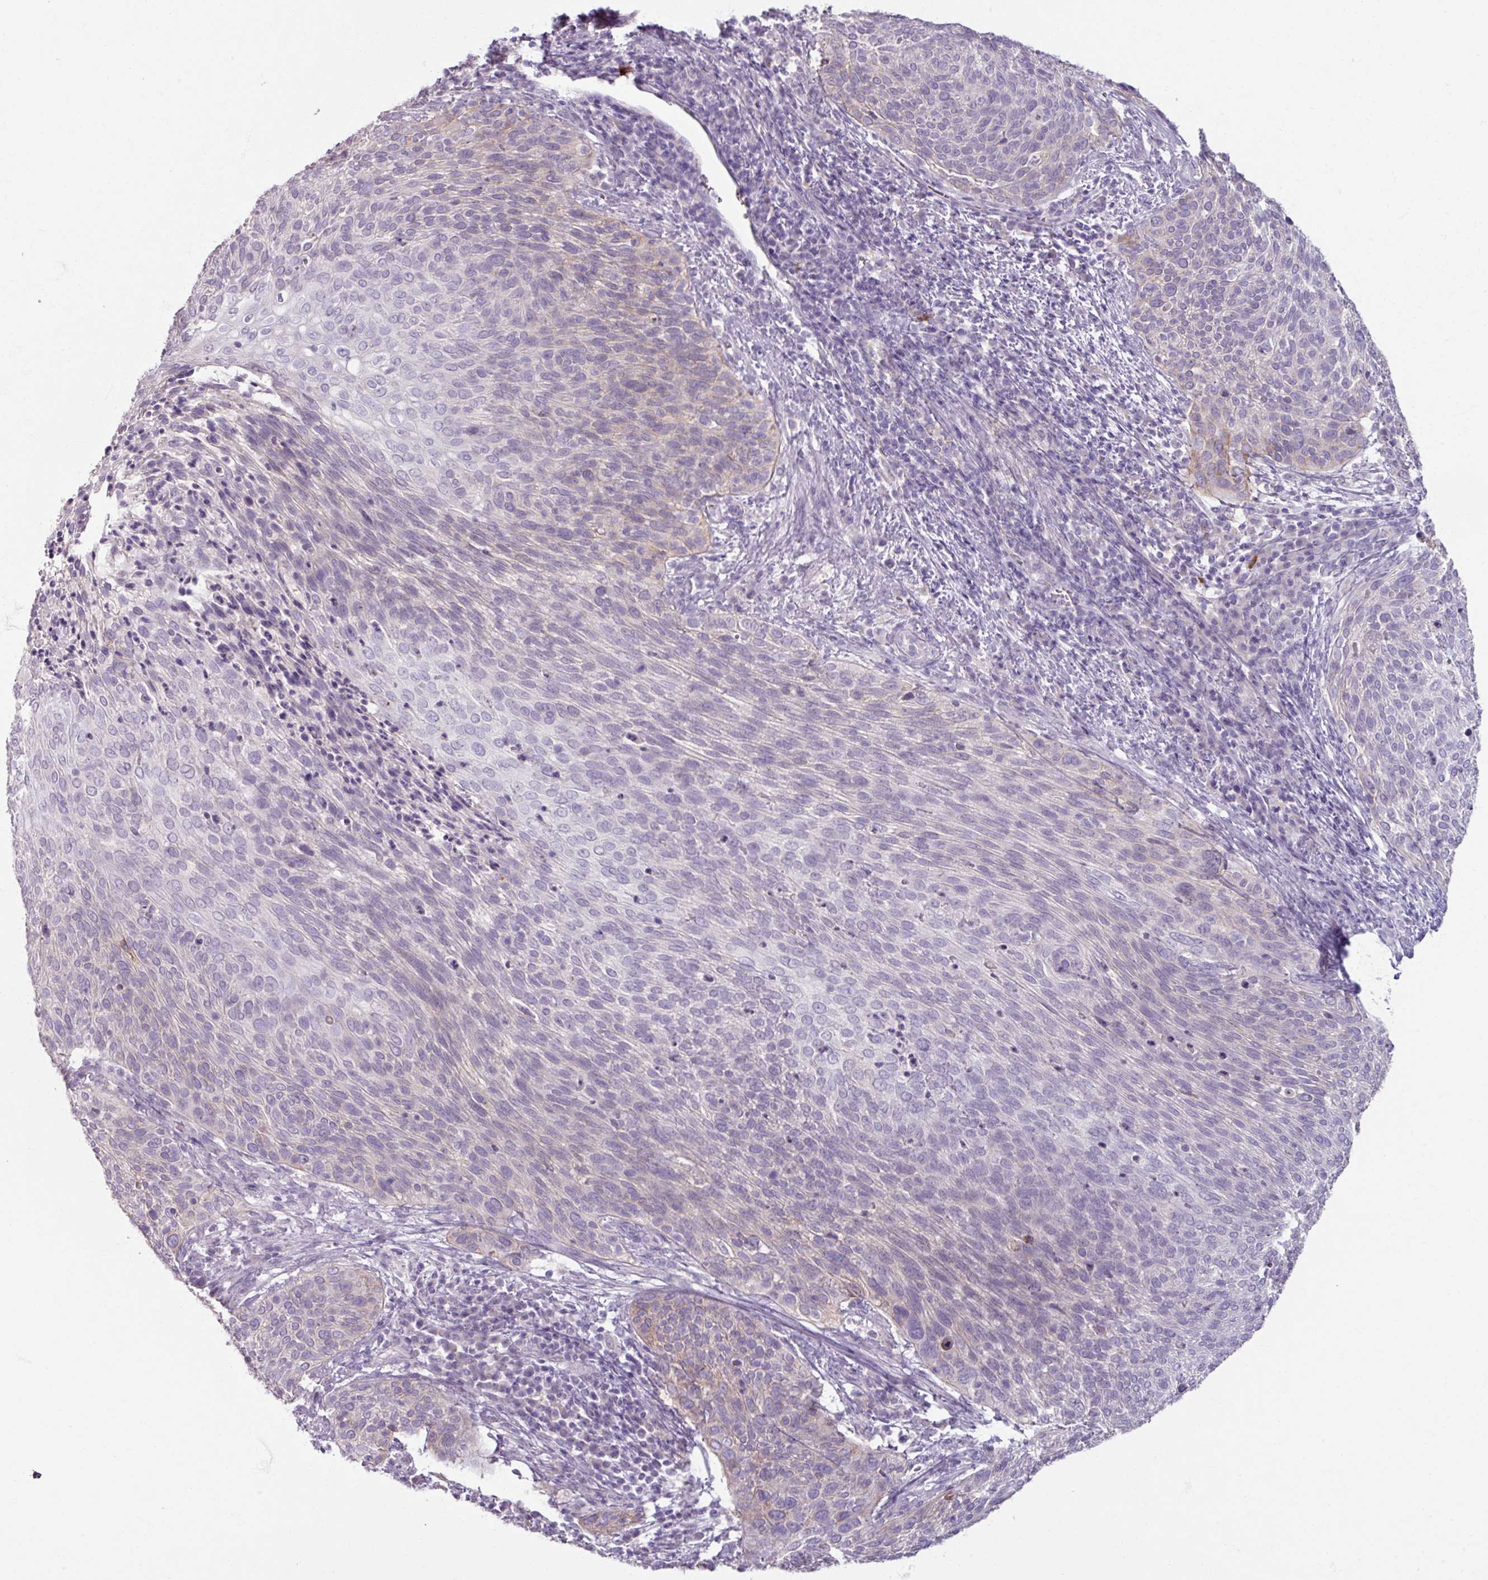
{"staining": {"intensity": "weak", "quantity": "<25%", "location": "cytoplasmic/membranous"}, "tissue": "cervical cancer", "cell_type": "Tumor cells", "image_type": "cancer", "snomed": [{"axis": "morphology", "description": "Squamous cell carcinoma, NOS"}, {"axis": "topography", "description": "Cervix"}], "caption": "This micrograph is of squamous cell carcinoma (cervical) stained with immunohistochemistry to label a protein in brown with the nuclei are counter-stained blue. There is no positivity in tumor cells.", "gene": "SLC27A5", "patient": {"sex": "female", "age": 31}}